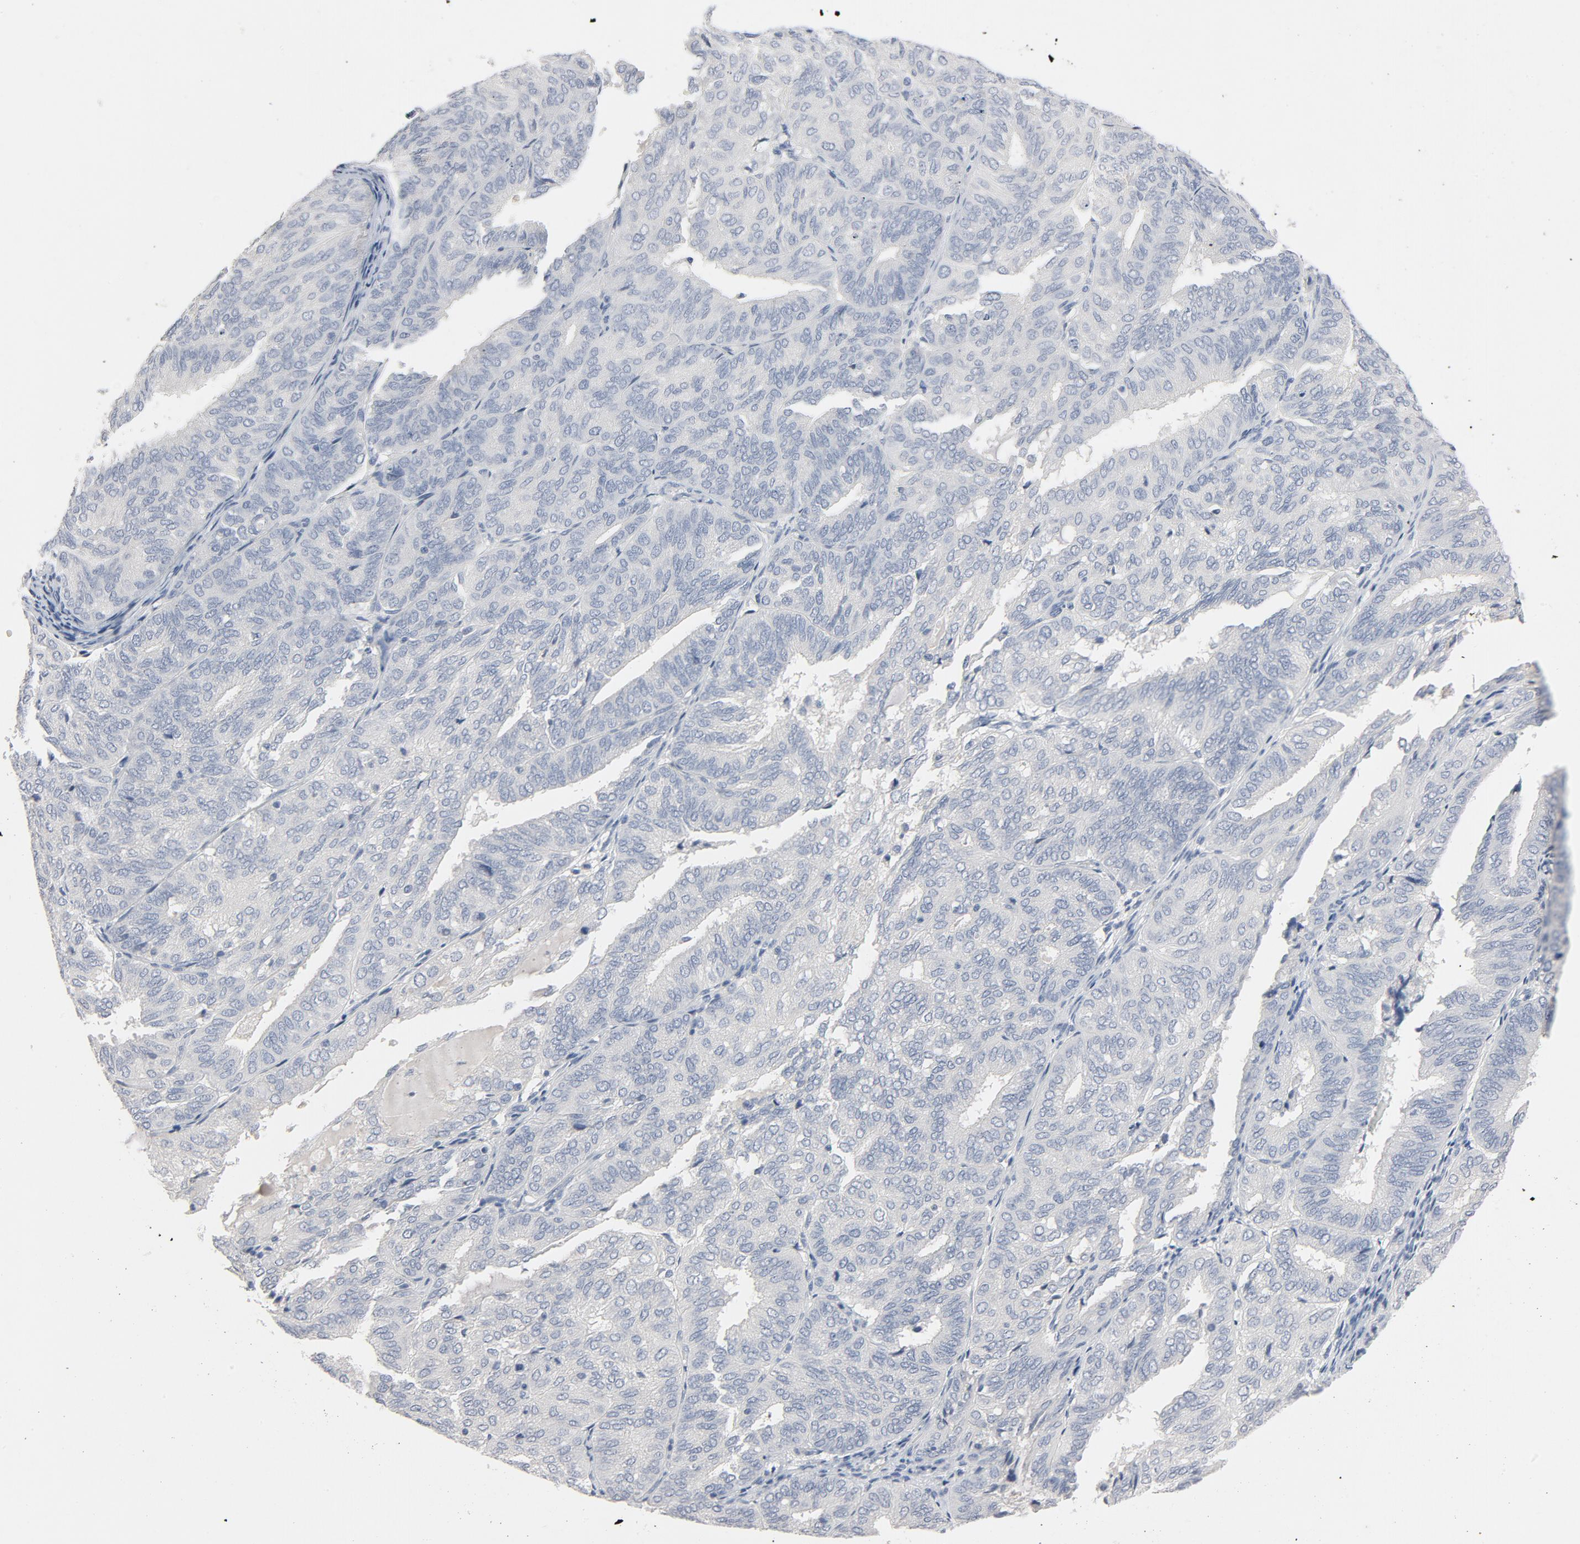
{"staining": {"intensity": "negative", "quantity": "none", "location": "none"}, "tissue": "endometrial cancer", "cell_type": "Tumor cells", "image_type": "cancer", "snomed": [{"axis": "morphology", "description": "Adenocarcinoma, NOS"}, {"axis": "topography", "description": "Endometrium"}], "caption": "This is a photomicrograph of immunohistochemistry (IHC) staining of endometrial adenocarcinoma, which shows no expression in tumor cells.", "gene": "ZCCHC13", "patient": {"sex": "female", "age": 59}}